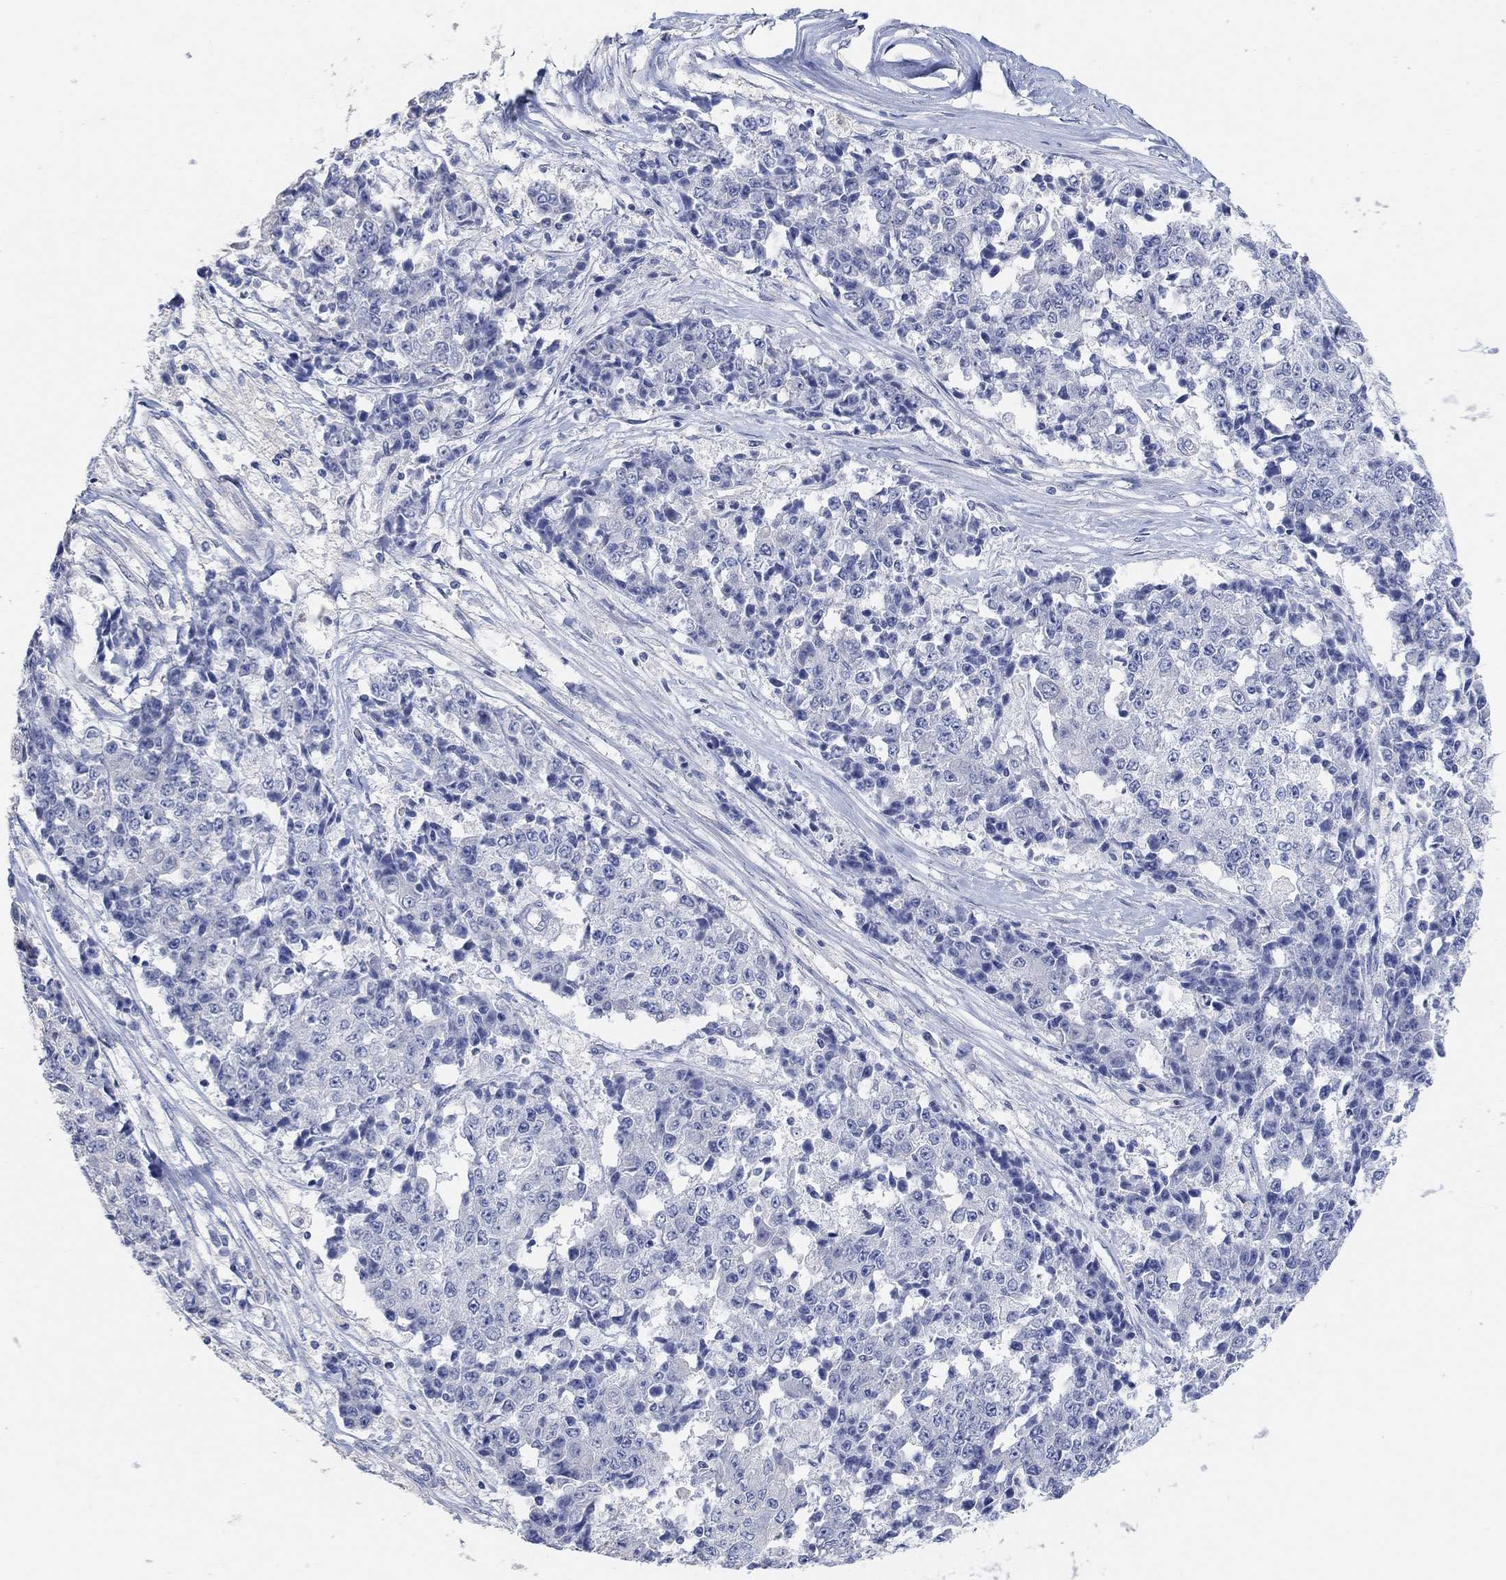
{"staining": {"intensity": "negative", "quantity": "none", "location": "none"}, "tissue": "ovarian cancer", "cell_type": "Tumor cells", "image_type": "cancer", "snomed": [{"axis": "morphology", "description": "Carcinoma, endometroid"}, {"axis": "topography", "description": "Ovary"}], "caption": "Immunohistochemical staining of human ovarian cancer (endometroid carcinoma) displays no significant staining in tumor cells.", "gene": "NLRP14", "patient": {"sex": "female", "age": 42}}